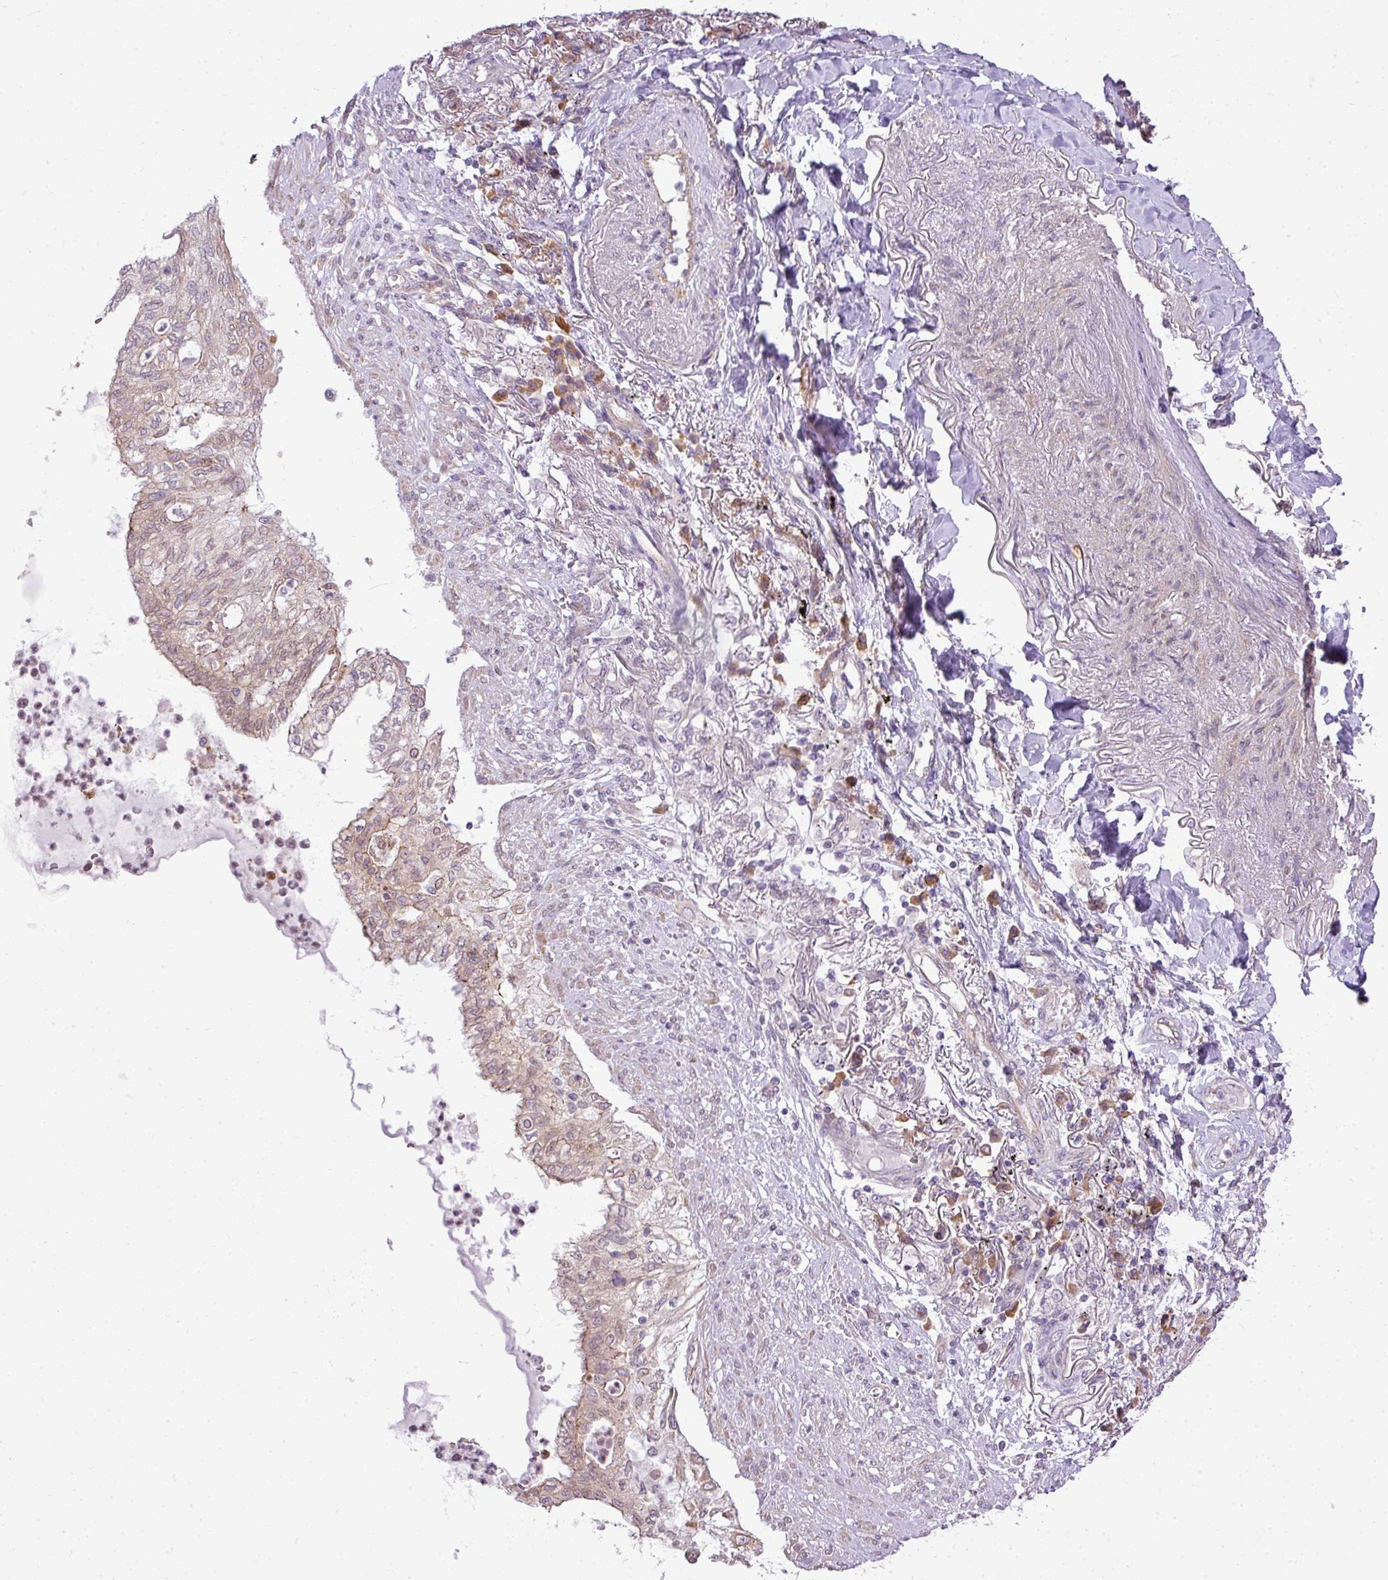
{"staining": {"intensity": "weak", "quantity": "<25%", "location": "nuclear"}, "tissue": "lung cancer", "cell_type": "Tumor cells", "image_type": "cancer", "snomed": [{"axis": "morphology", "description": "Adenocarcinoma, NOS"}, {"axis": "topography", "description": "Lung"}], "caption": "Tumor cells show no significant positivity in lung cancer (adenocarcinoma).", "gene": "COX18", "patient": {"sex": "female", "age": 70}}